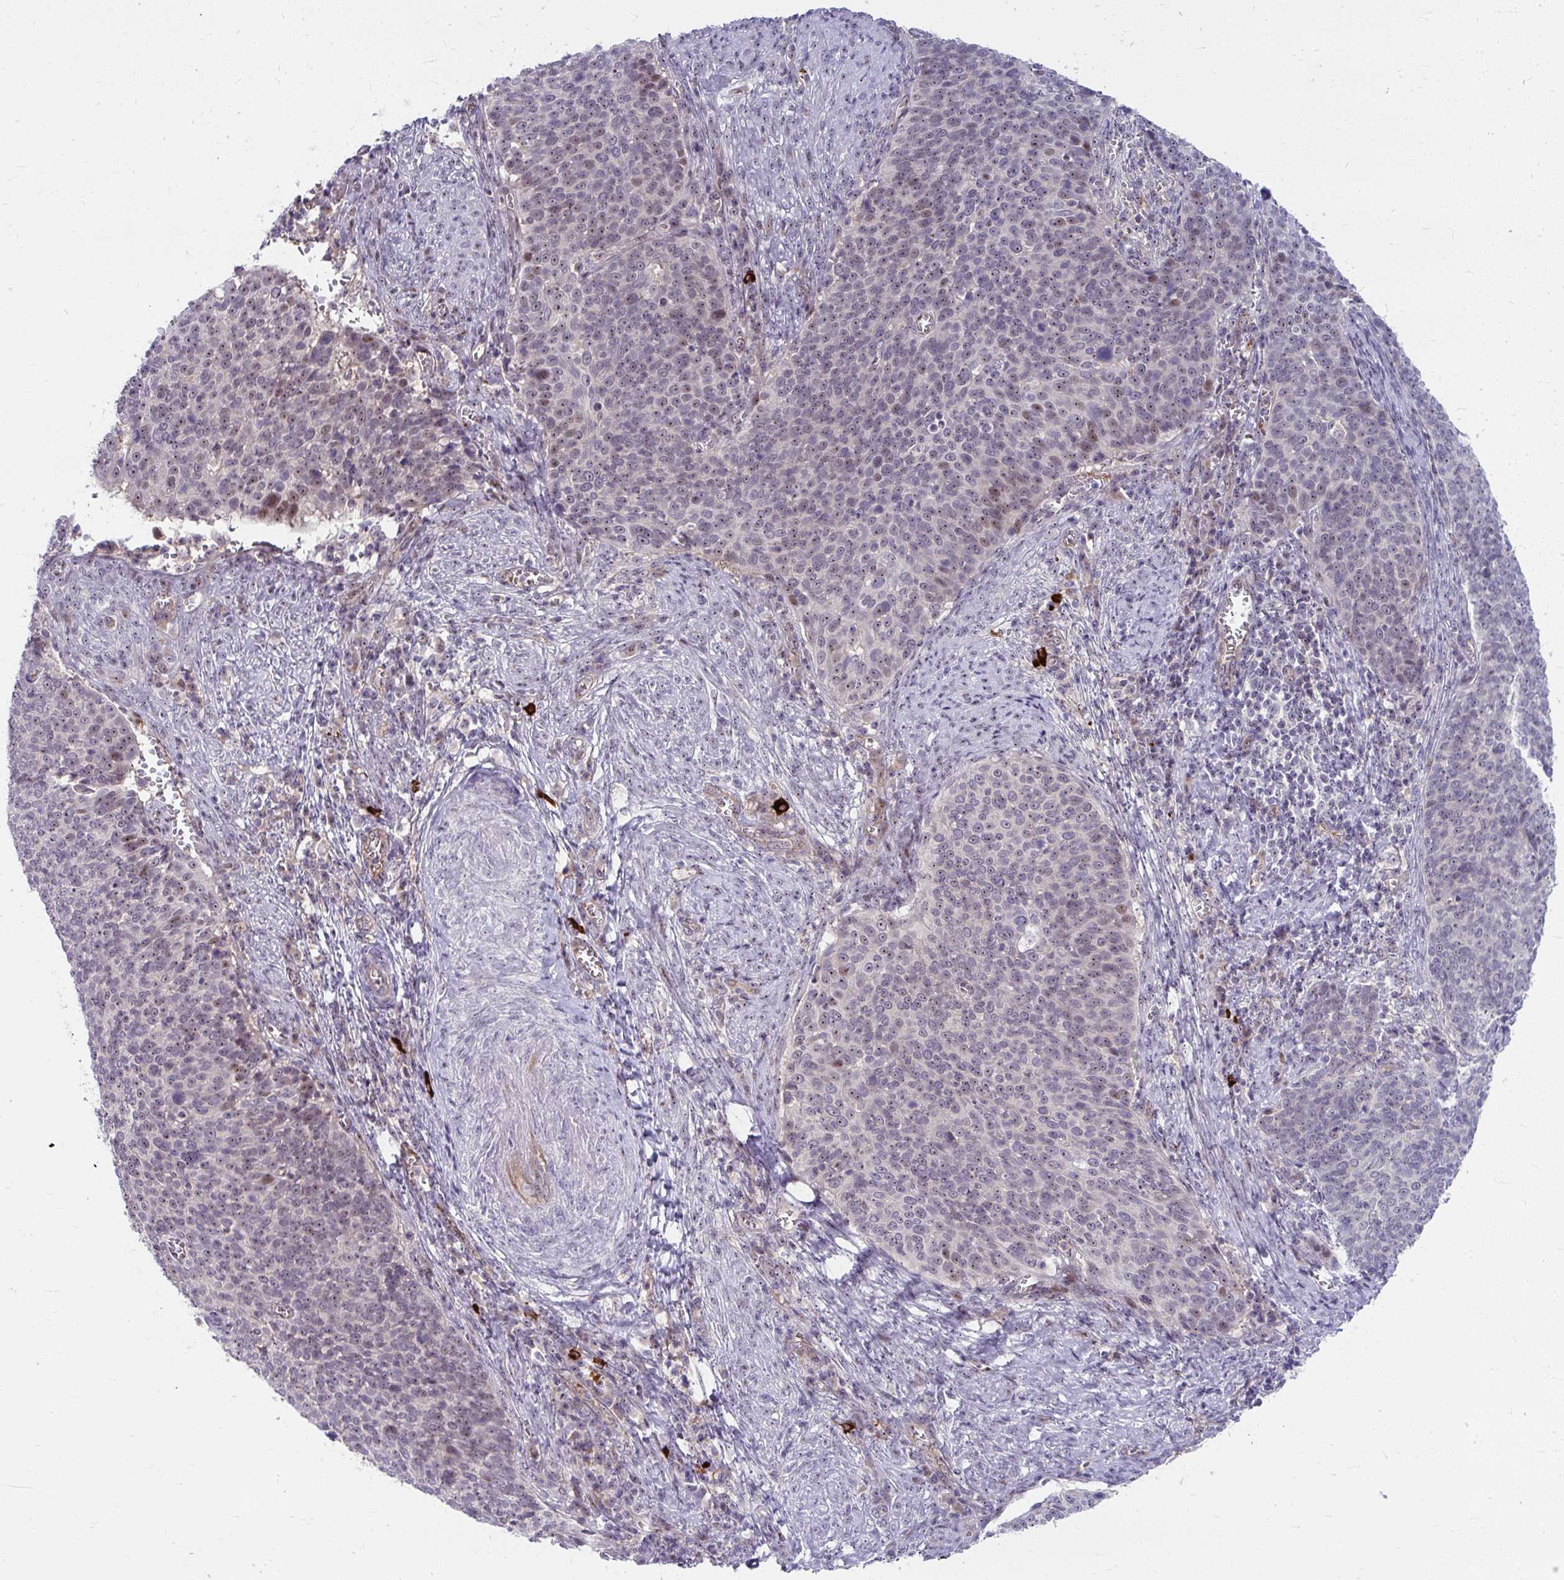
{"staining": {"intensity": "weak", "quantity": "25%-75%", "location": "nuclear"}, "tissue": "cervical cancer", "cell_type": "Tumor cells", "image_type": "cancer", "snomed": [{"axis": "morphology", "description": "Normal tissue, NOS"}, {"axis": "morphology", "description": "Squamous cell carcinoma, NOS"}, {"axis": "topography", "description": "Cervix"}], "caption": "Protein expression by immunohistochemistry (IHC) shows weak nuclear positivity in approximately 25%-75% of tumor cells in squamous cell carcinoma (cervical).", "gene": "MUS81", "patient": {"sex": "female", "age": 39}}